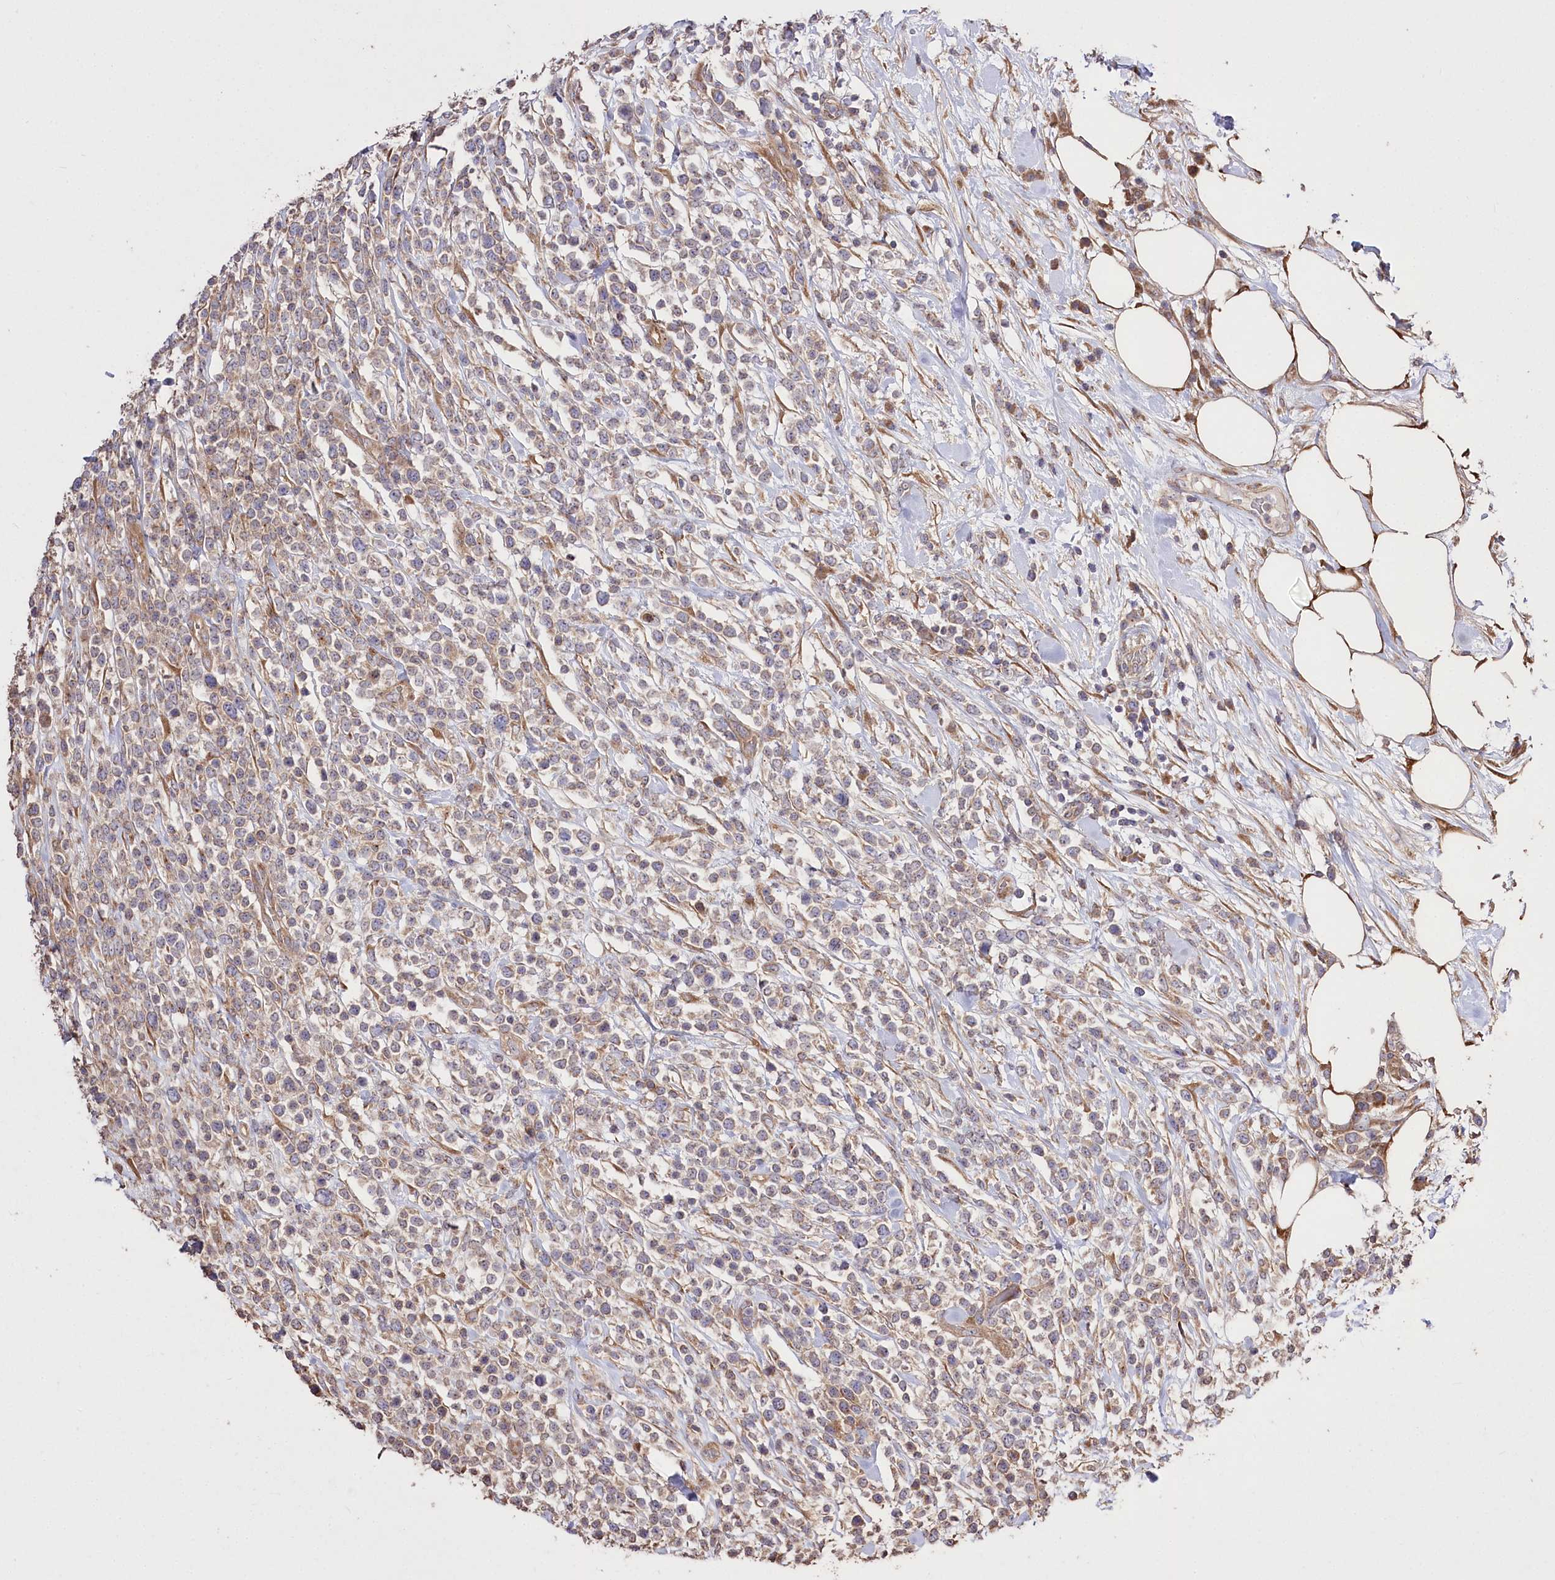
{"staining": {"intensity": "weak", "quantity": "25%-75%", "location": "cytoplasmic/membranous"}, "tissue": "lymphoma", "cell_type": "Tumor cells", "image_type": "cancer", "snomed": [{"axis": "morphology", "description": "Malignant lymphoma, non-Hodgkin's type, High grade"}, {"axis": "topography", "description": "Colon"}], "caption": "A histopathology image of lymphoma stained for a protein shows weak cytoplasmic/membranous brown staining in tumor cells. The protein is shown in brown color, while the nuclei are stained blue.", "gene": "PRSS53", "patient": {"sex": "female", "age": 53}}